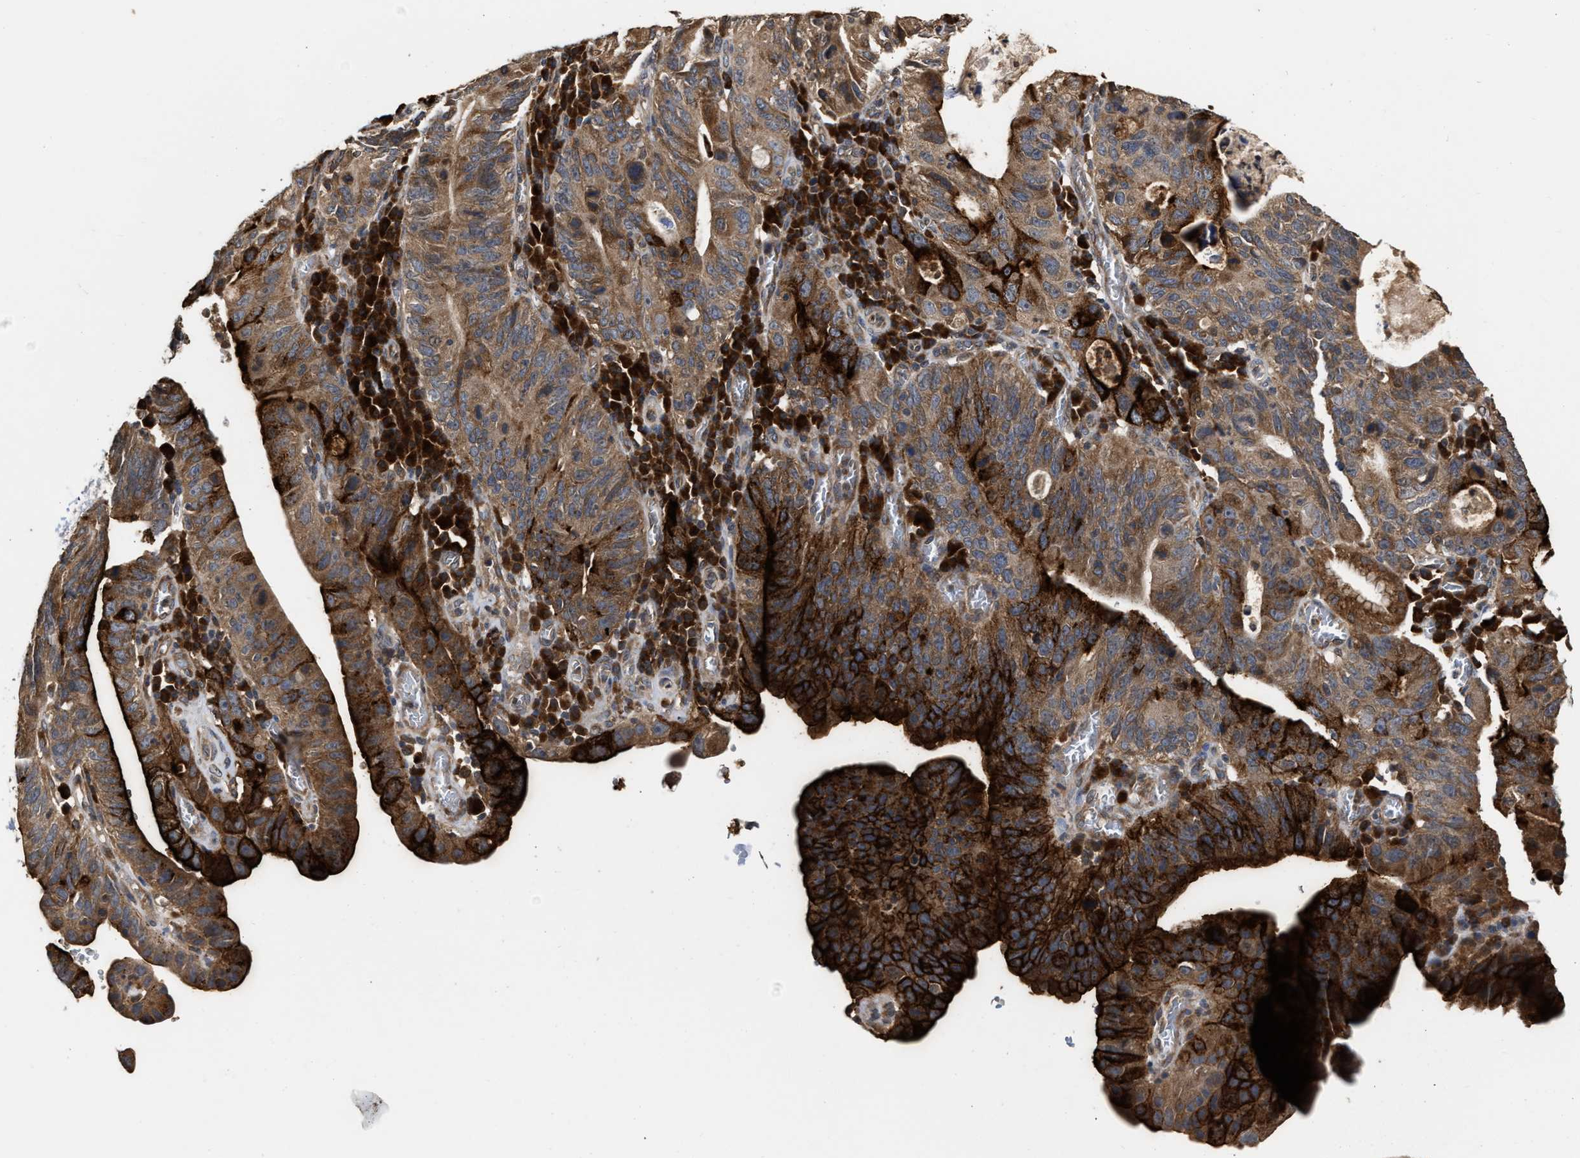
{"staining": {"intensity": "strong", "quantity": ">75%", "location": "cytoplasmic/membranous"}, "tissue": "stomach cancer", "cell_type": "Tumor cells", "image_type": "cancer", "snomed": [{"axis": "morphology", "description": "Adenocarcinoma, NOS"}, {"axis": "topography", "description": "Stomach"}], "caption": "This is a histology image of immunohistochemistry staining of stomach cancer (adenocarcinoma), which shows strong staining in the cytoplasmic/membranous of tumor cells.", "gene": "SAR1A", "patient": {"sex": "male", "age": 59}}